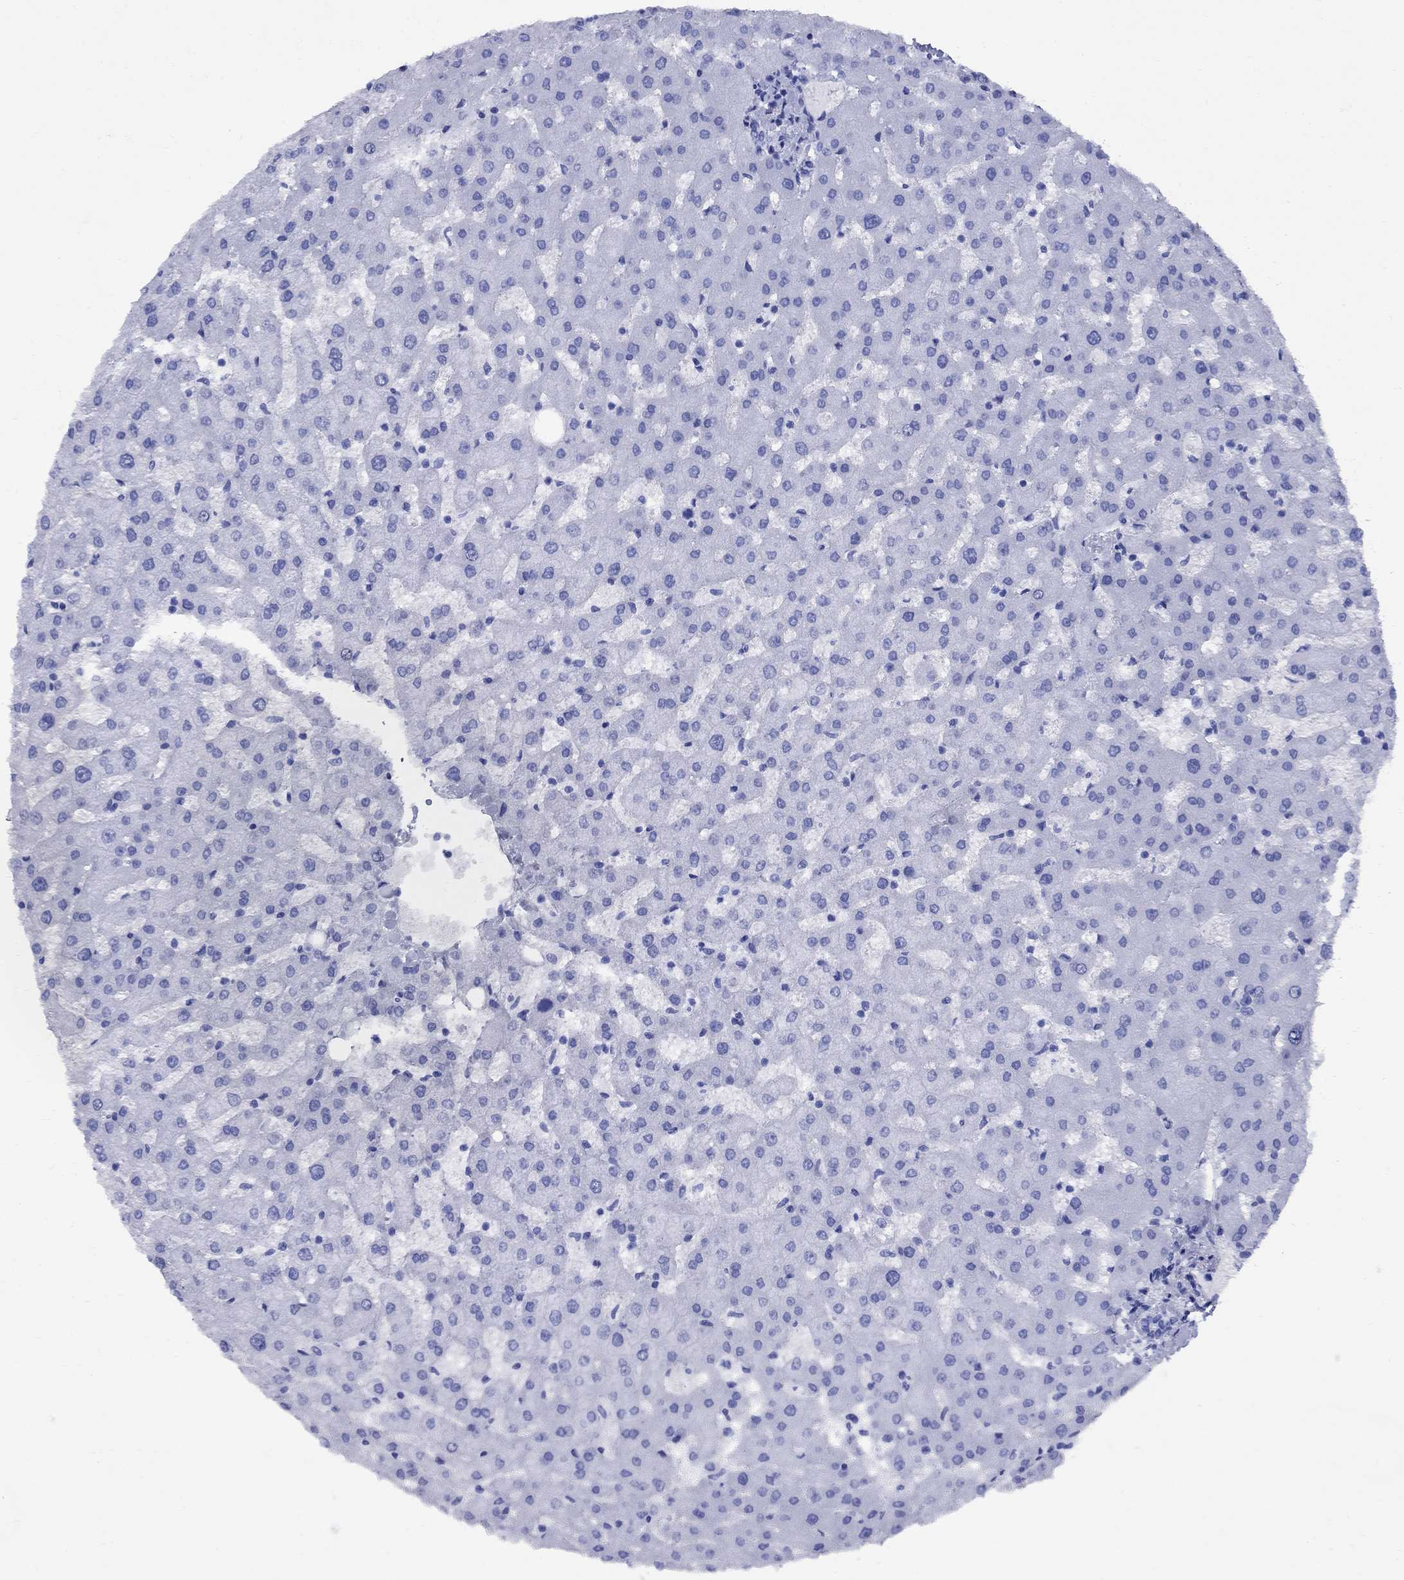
{"staining": {"intensity": "negative", "quantity": "none", "location": "none"}, "tissue": "liver", "cell_type": "Cholangiocytes", "image_type": "normal", "snomed": [{"axis": "morphology", "description": "Normal tissue, NOS"}, {"axis": "topography", "description": "Liver"}], "caption": "Cholangiocytes show no significant protein staining in unremarkable liver. (Stains: DAB IHC with hematoxylin counter stain, Microscopy: brightfield microscopy at high magnification).", "gene": "SMCP", "patient": {"sex": "female", "age": 50}}